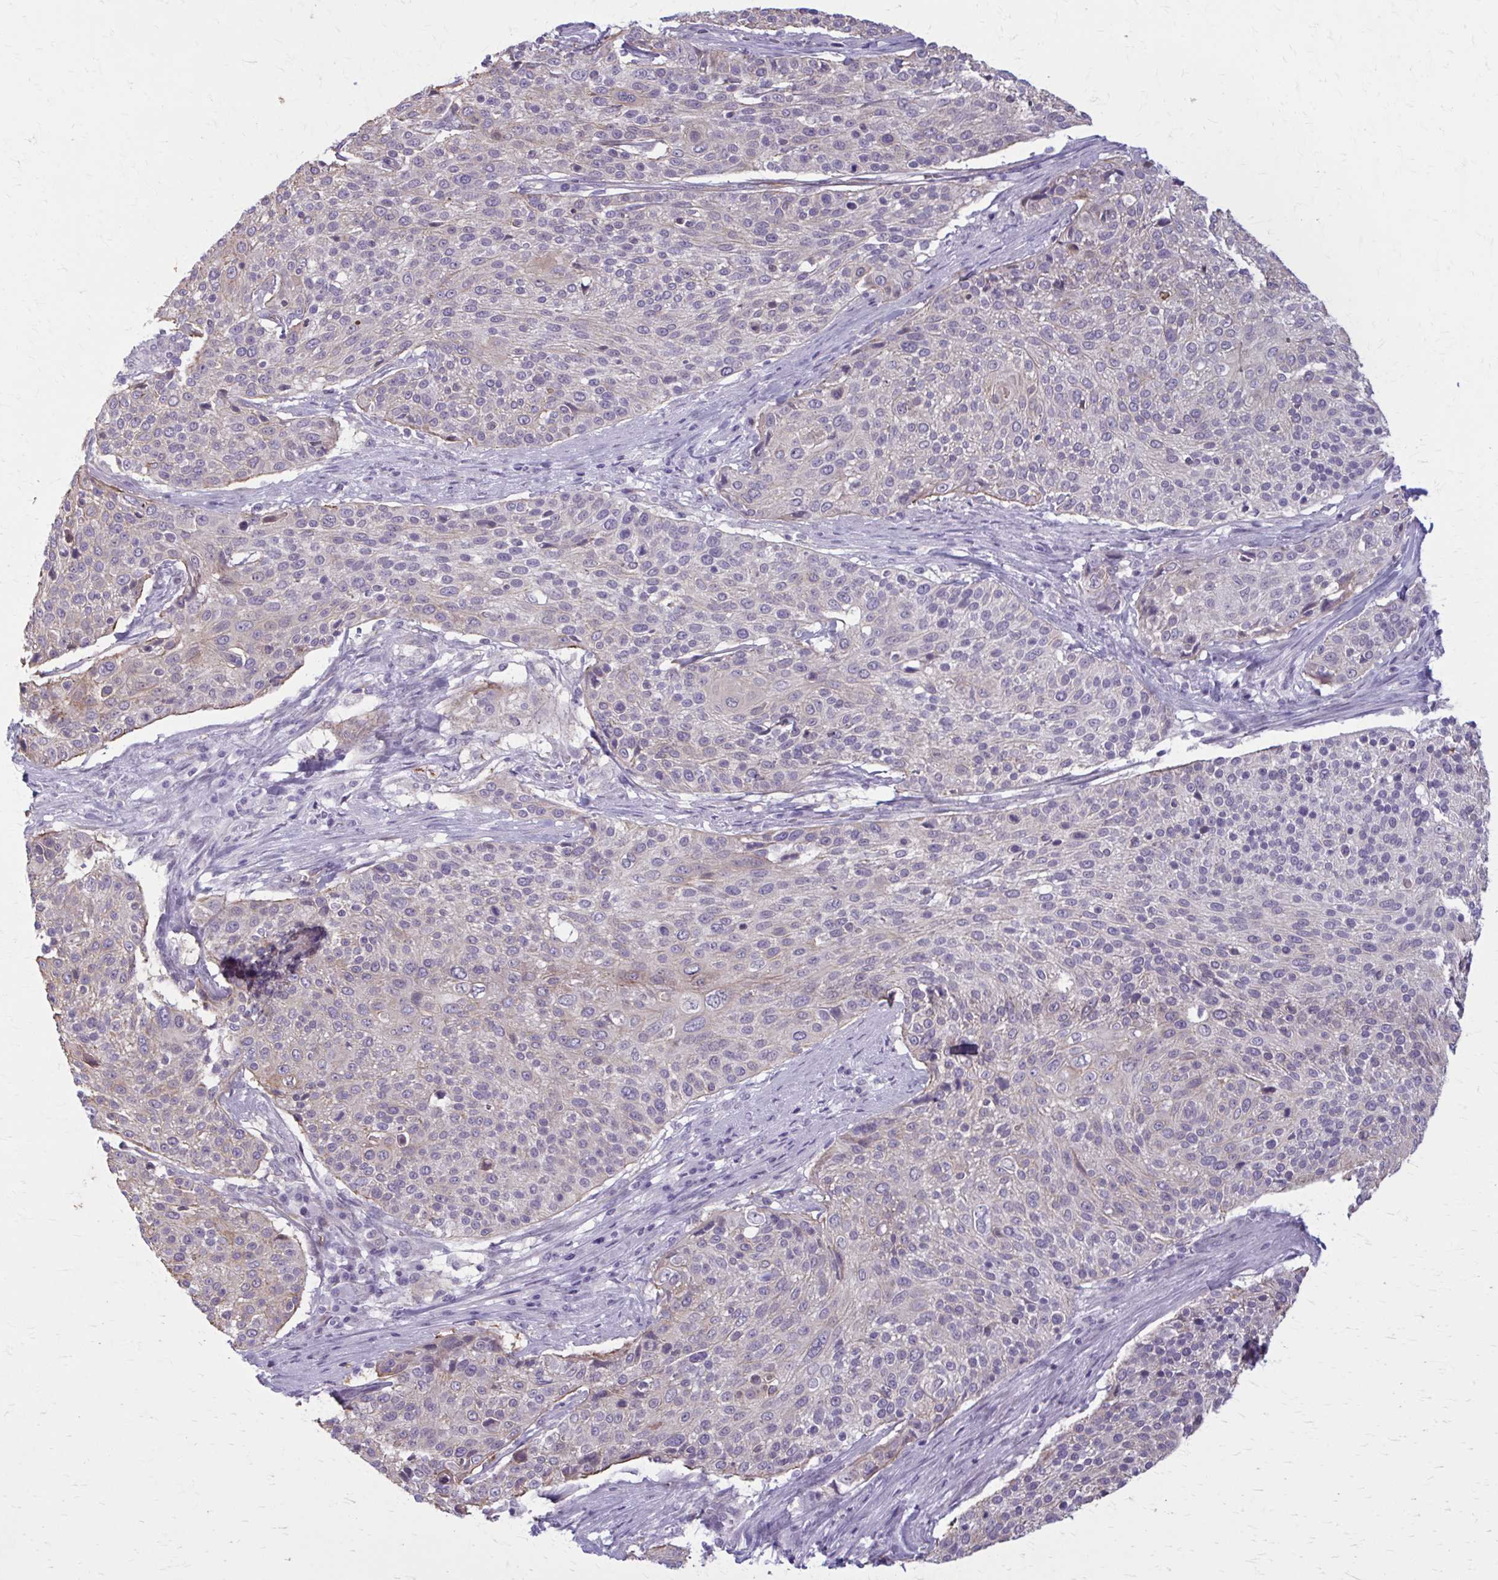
{"staining": {"intensity": "weak", "quantity": "<25%", "location": "cytoplasmic/membranous"}, "tissue": "cervical cancer", "cell_type": "Tumor cells", "image_type": "cancer", "snomed": [{"axis": "morphology", "description": "Squamous cell carcinoma, NOS"}, {"axis": "topography", "description": "Cervix"}], "caption": "Squamous cell carcinoma (cervical) was stained to show a protein in brown. There is no significant positivity in tumor cells.", "gene": "NUMBL", "patient": {"sex": "female", "age": 31}}